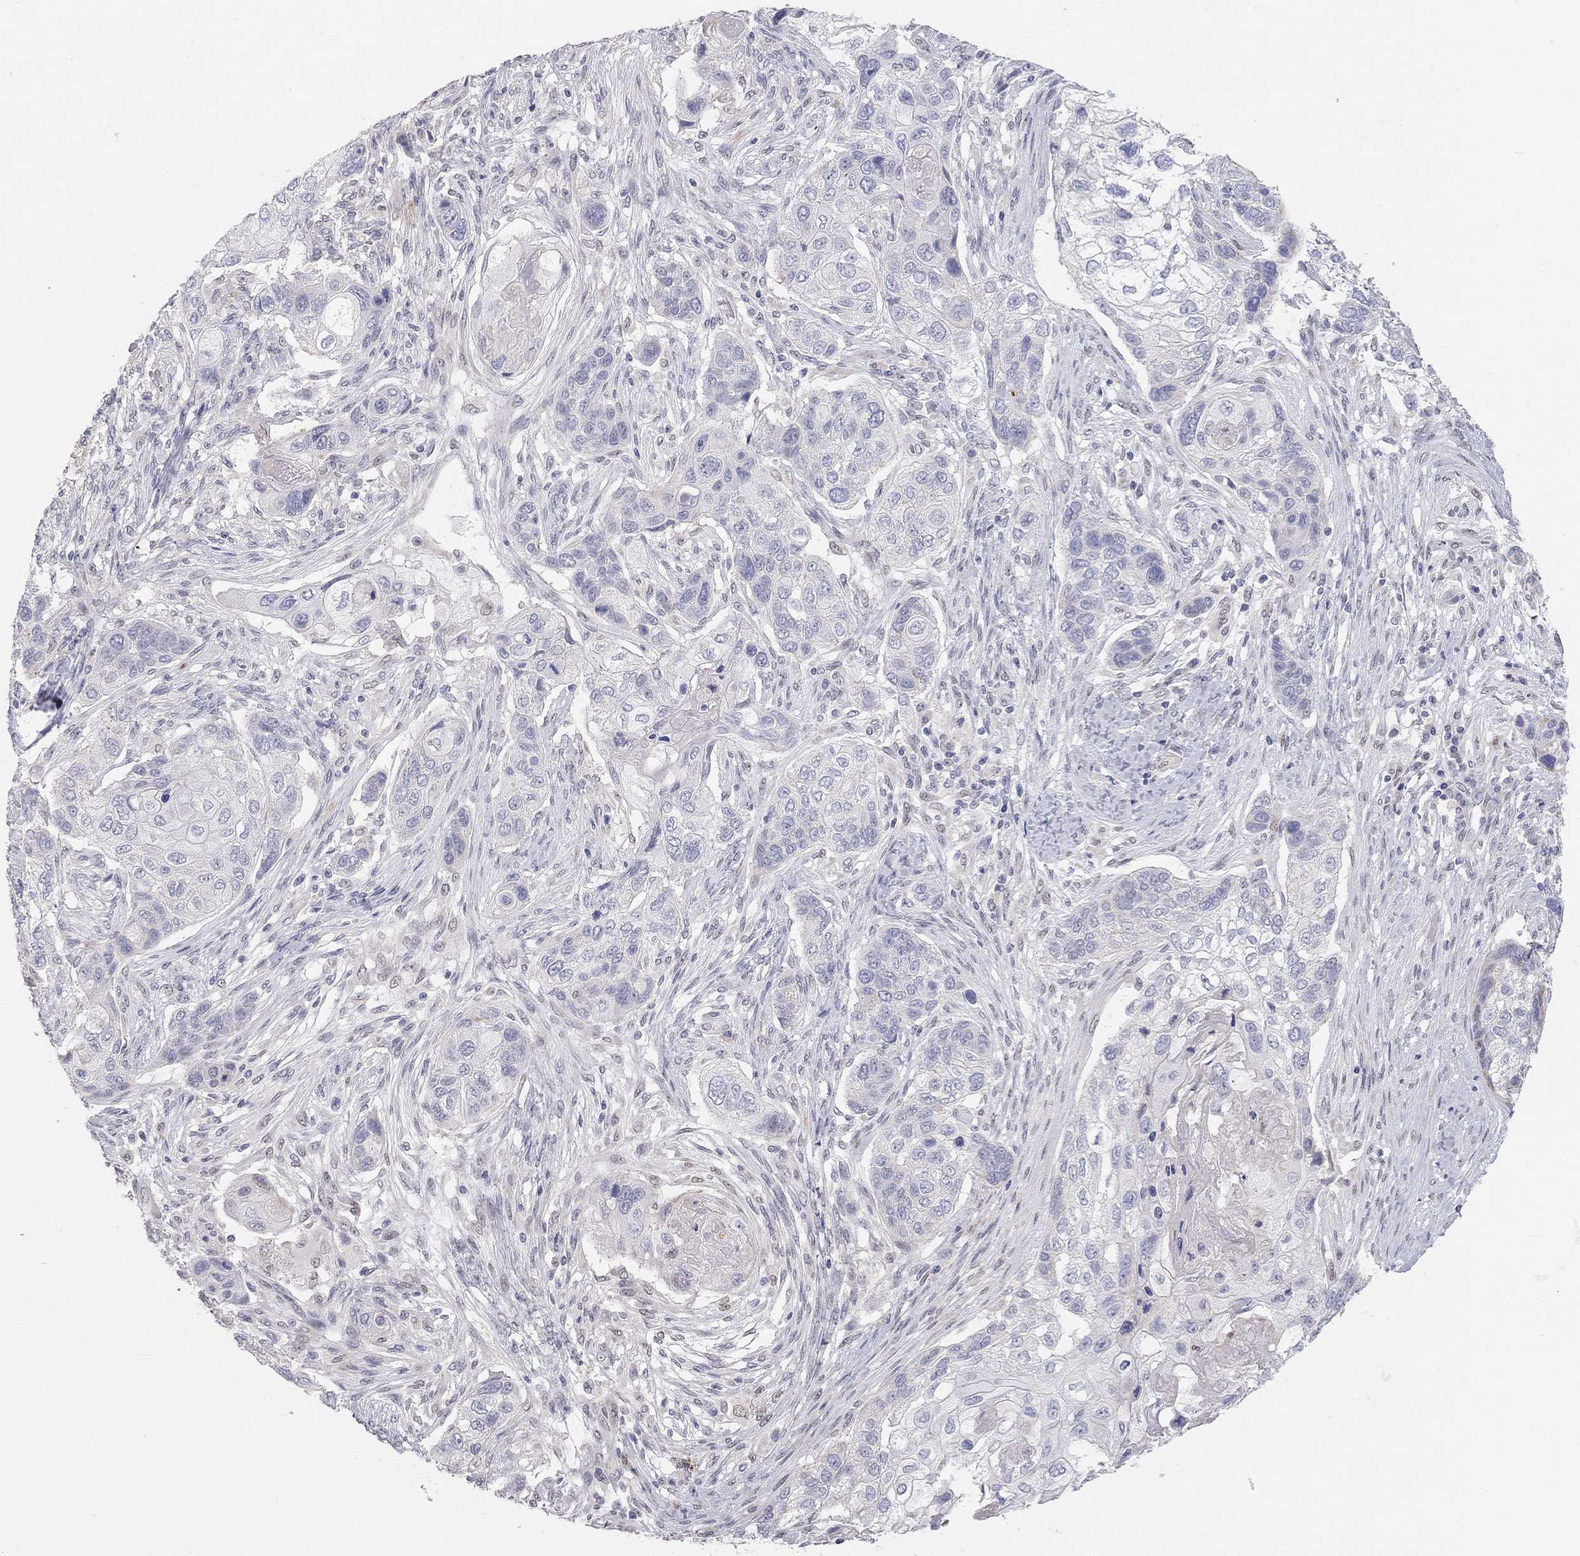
{"staining": {"intensity": "negative", "quantity": "none", "location": "none"}, "tissue": "lung cancer", "cell_type": "Tumor cells", "image_type": "cancer", "snomed": [{"axis": "morphology", "description": "Normal tissue, NOS"}, {"axis": "morphology", "description": "Squamous cell carcinoma, NOS"}, {"axis": "topography", "description": "Bronchus"}, {"axis": "topography", "description": "Lung"}], "caption": "Histopathology image shows no significant protein staining in tumor cells of lung cancer (squamous cell carcinoma).", "gene": "PAPSS2", "patient": {"sex": "male", "age": 69}}